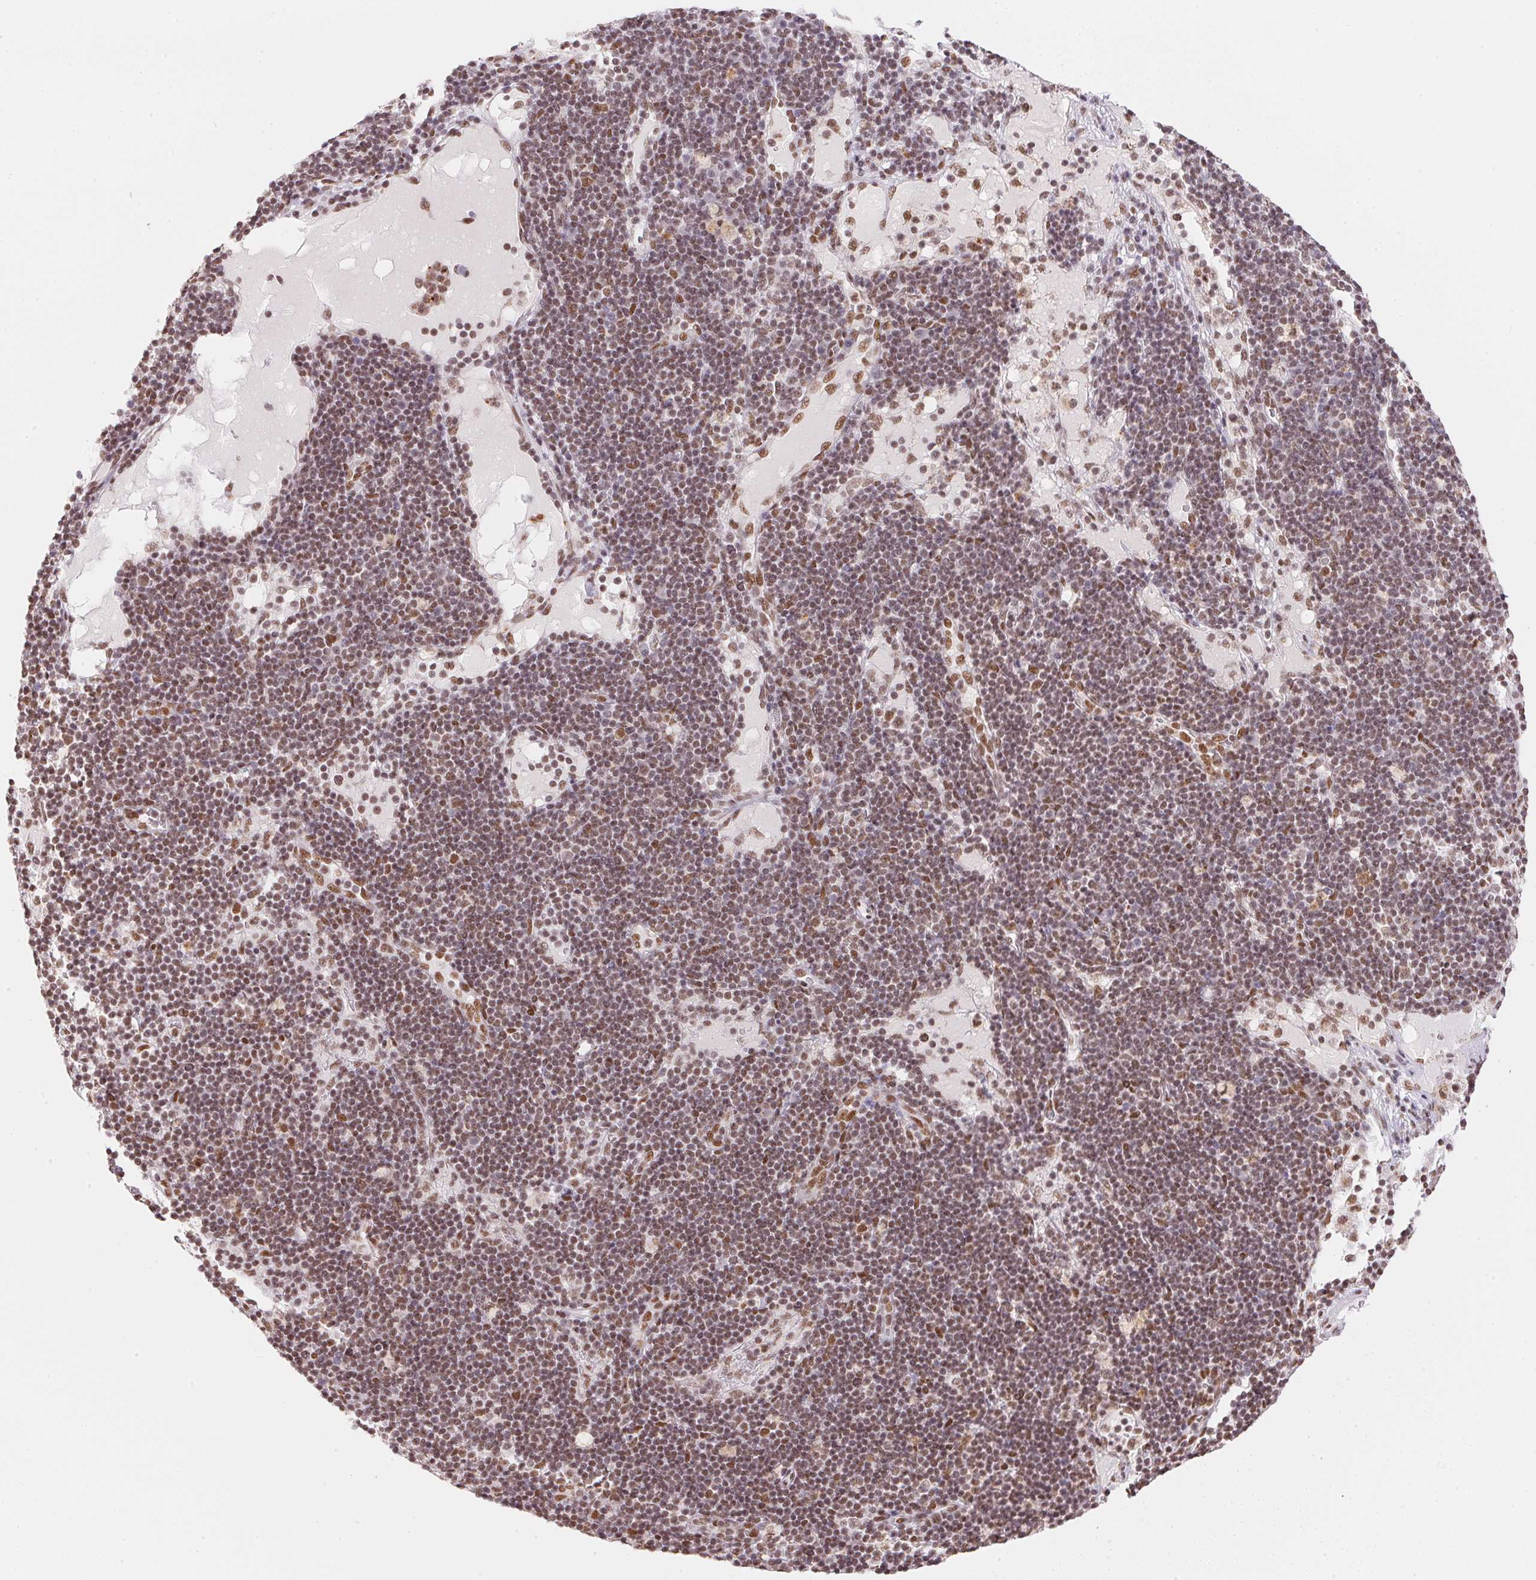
{"staining": {"intensity": "weak", "quantity": ">75%", "location": "nuclear"}, "tissue": "pancreatic cancer", "cell_type": "Tumor cells", "image_type": "cancer", "snomed": [{"axis": "morphology", "description": "Adenocarcinoma, NOS"}, {"axis": "topography", "description": "Pancreas"}], "caption": "A high-resolution histopathology image shows immunohistochemistry (IHC) staining of pancreatic cancer (adenocarcinoma), which displays weak nuclear expression in about >75% of tumor cells. (DAB IHC, brown staining for protein, blue staining for nuclei).", "gene": "NFE2L1", "patient": {"sex": "male", "age": 71}}